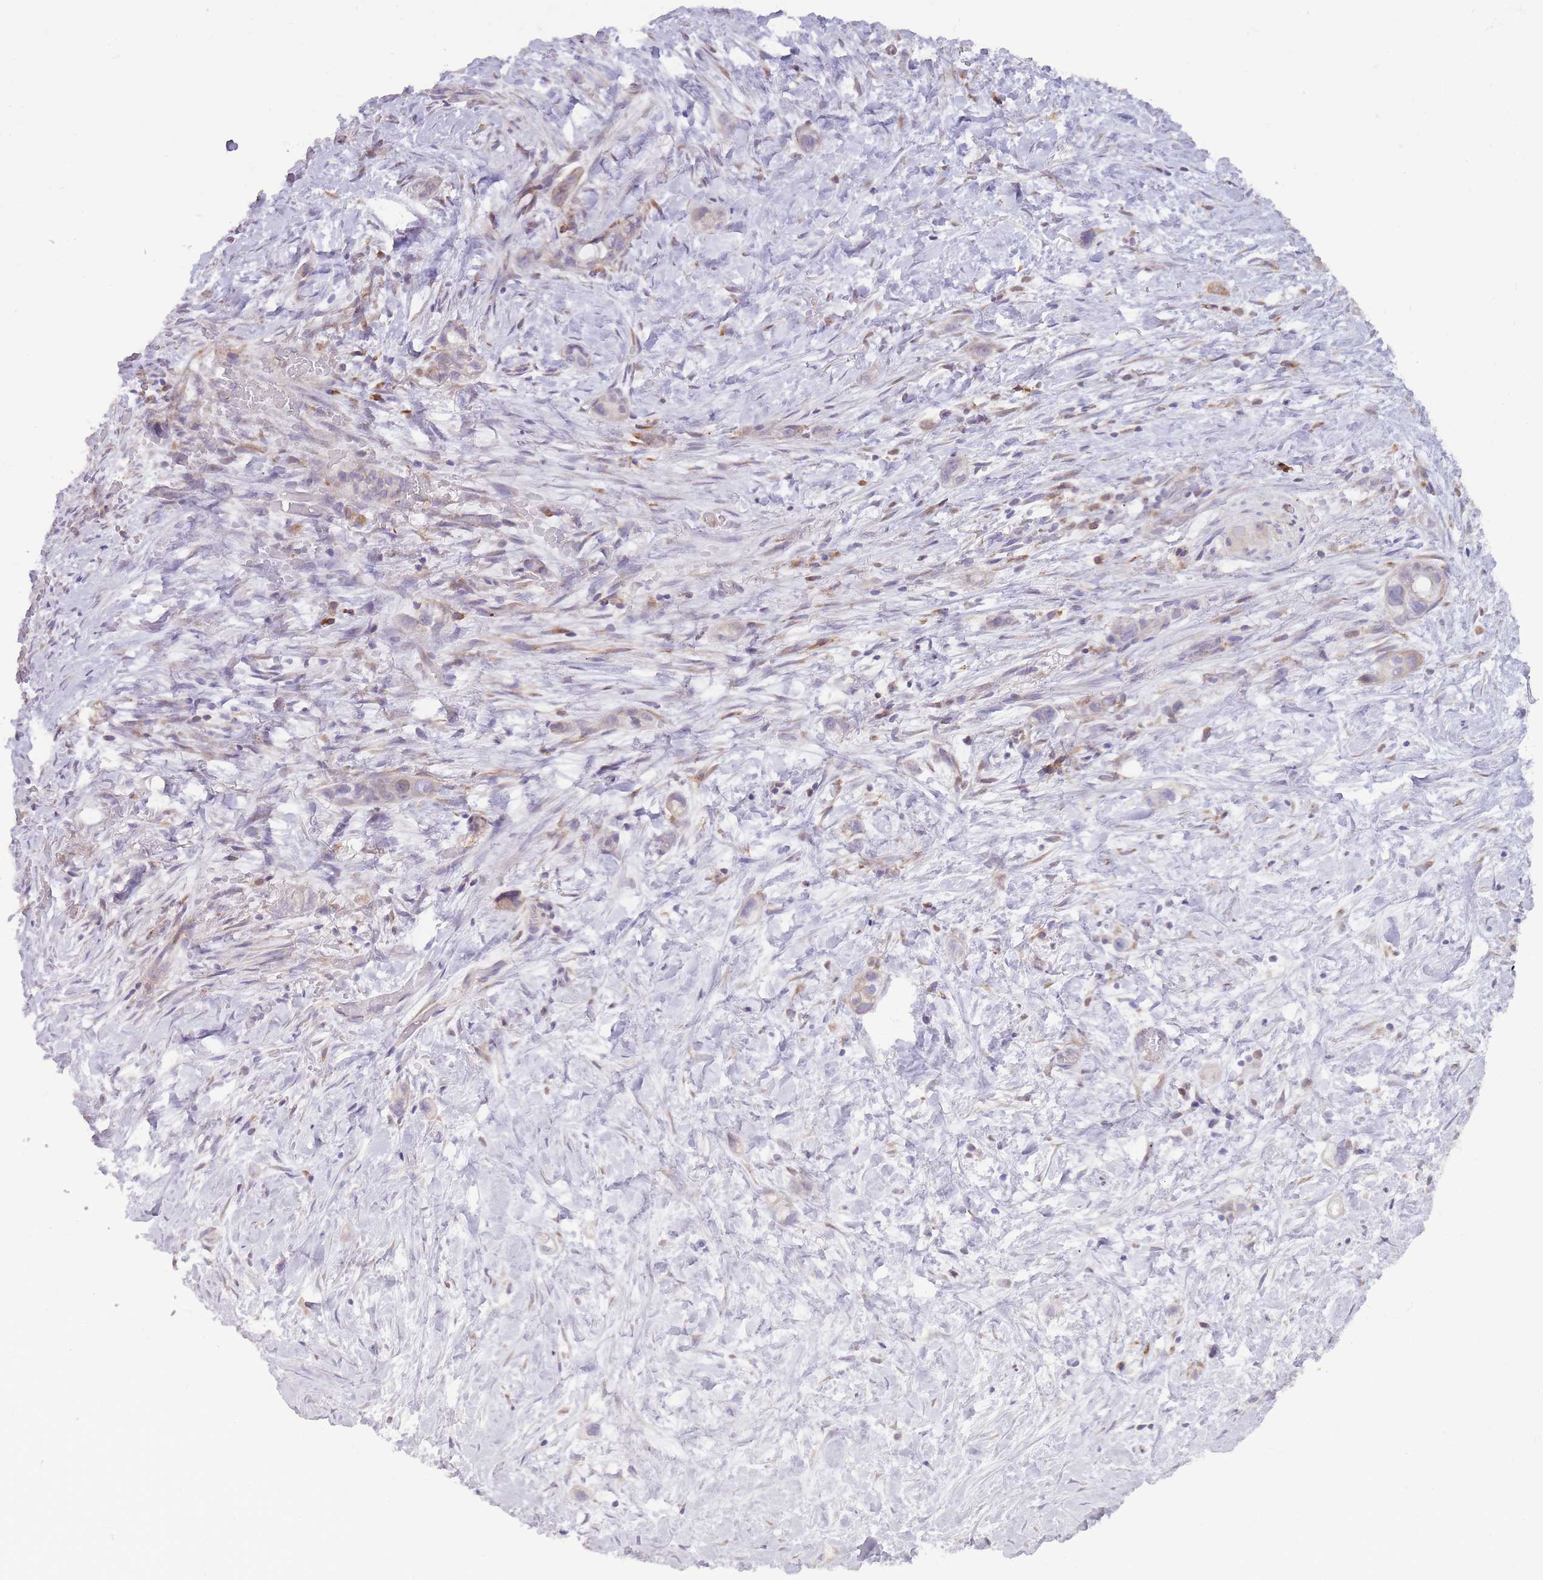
{"staining": {"intensity": "negative", "quantity": "none", "location": "none"}, "tissue": "stomach cancer", "cell_type": "Tumor cells", "image_type": "cancer", "snomed": [{"axis": "morphology", "description": "Adenocarcinoma, NOS"}, {"axis": "topography", "description": "Stomach"}, {"axis": "topography", "description": "Stomach, lower"}], "caption": "DAB immunohistochemical staining of stomach cancer shows no significant expression in tumor cells.", "gene": "TRAPPC5", "patient": {"sex": "female", "age": 48}}